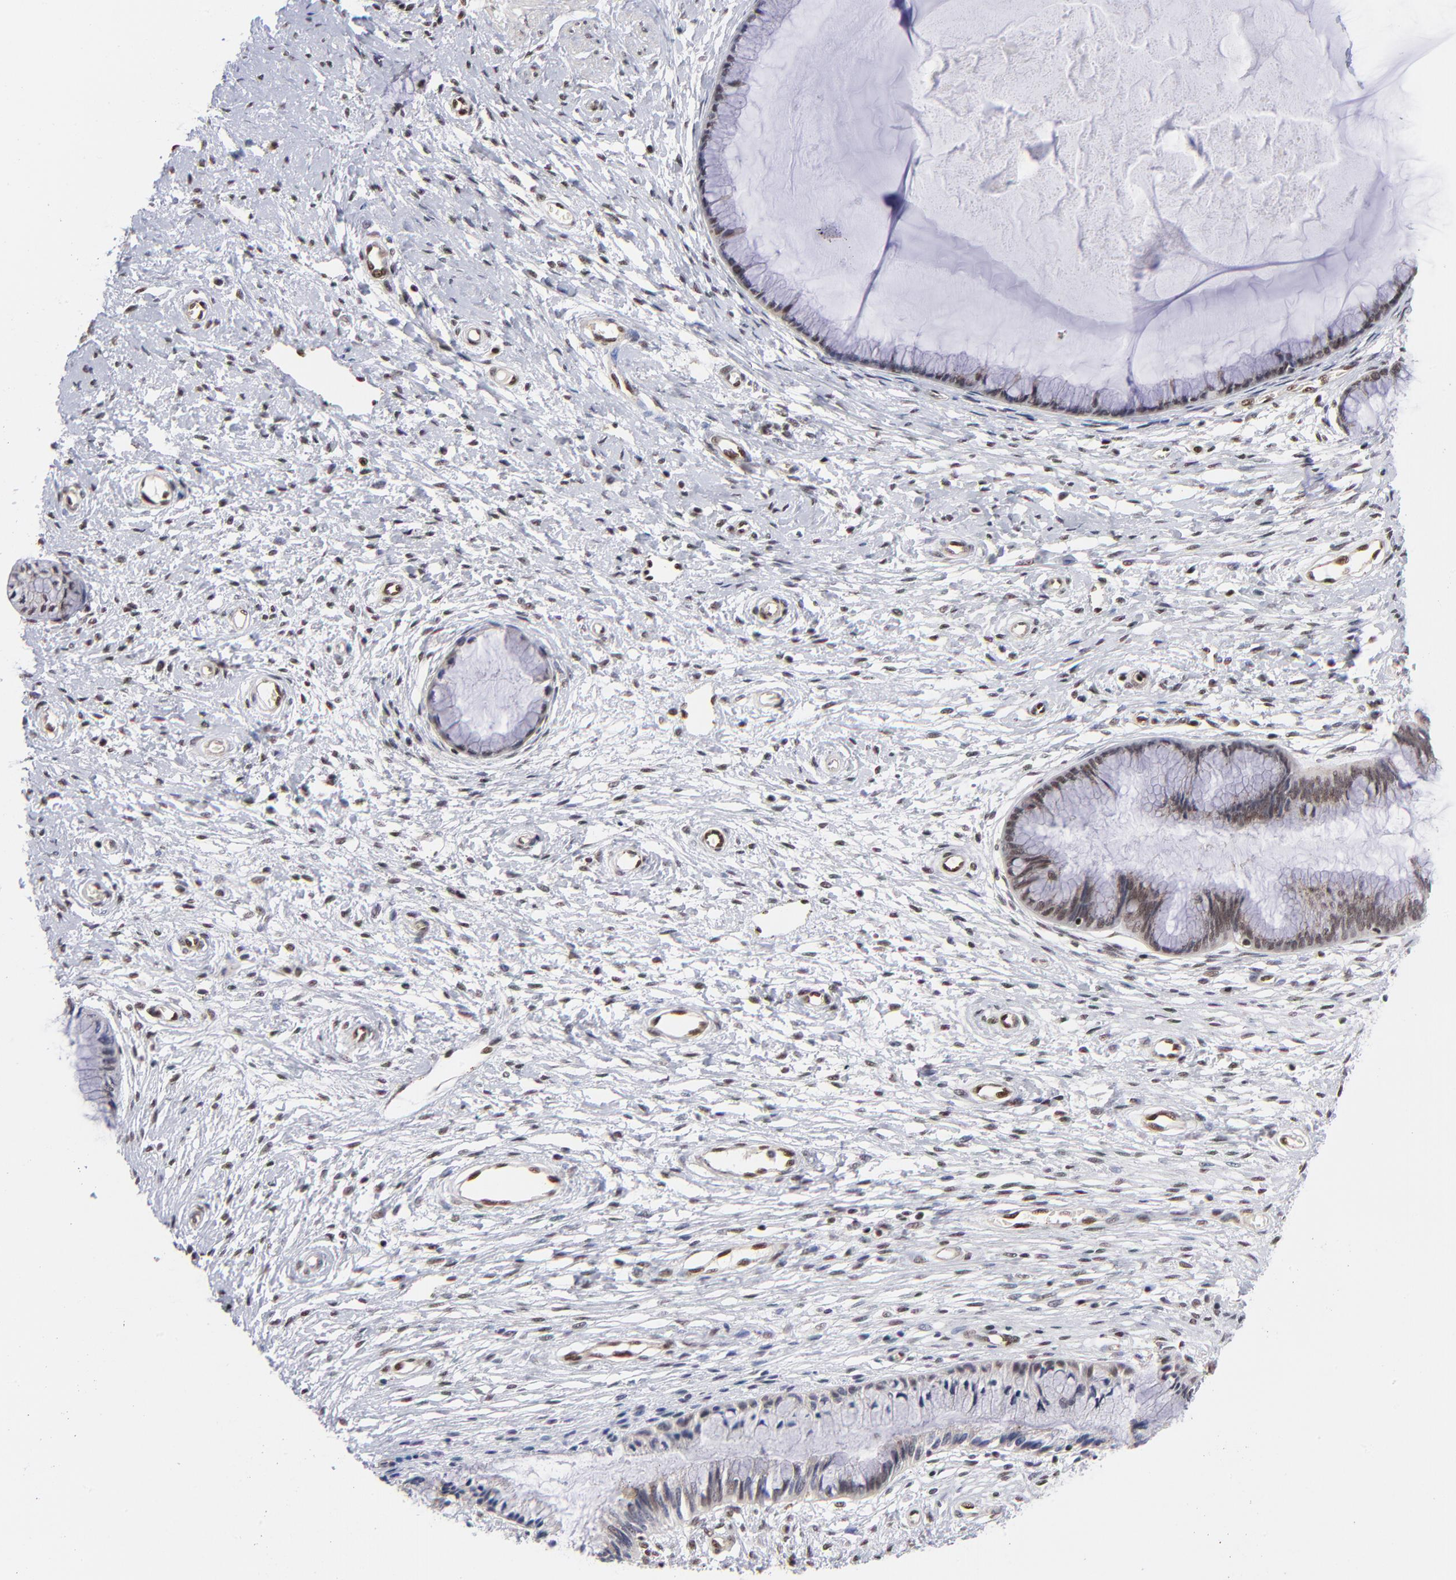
{"staining": {"intensity": "weak", "quantity": ">75%", "location": "nuclear"}, "tissue": "cervix", "cell_type": "Glandular cells", "image_type": "normal", "snomed": [{"axis": "morphology", "description": "Normal tissue, NOS"}, {"axis": "topography", "description": "Cervix"}], "caption": "Glandular cells display weak nuclear positivity in approximately >75% of cells in unremarkable cervix. The staining is performed using DAB brown chromogen to label protein expression. The nuclei are counter-stained blue using hematoxylin.", "gene": "GABPA", "patient": {"sex": "female", "age": 27}}